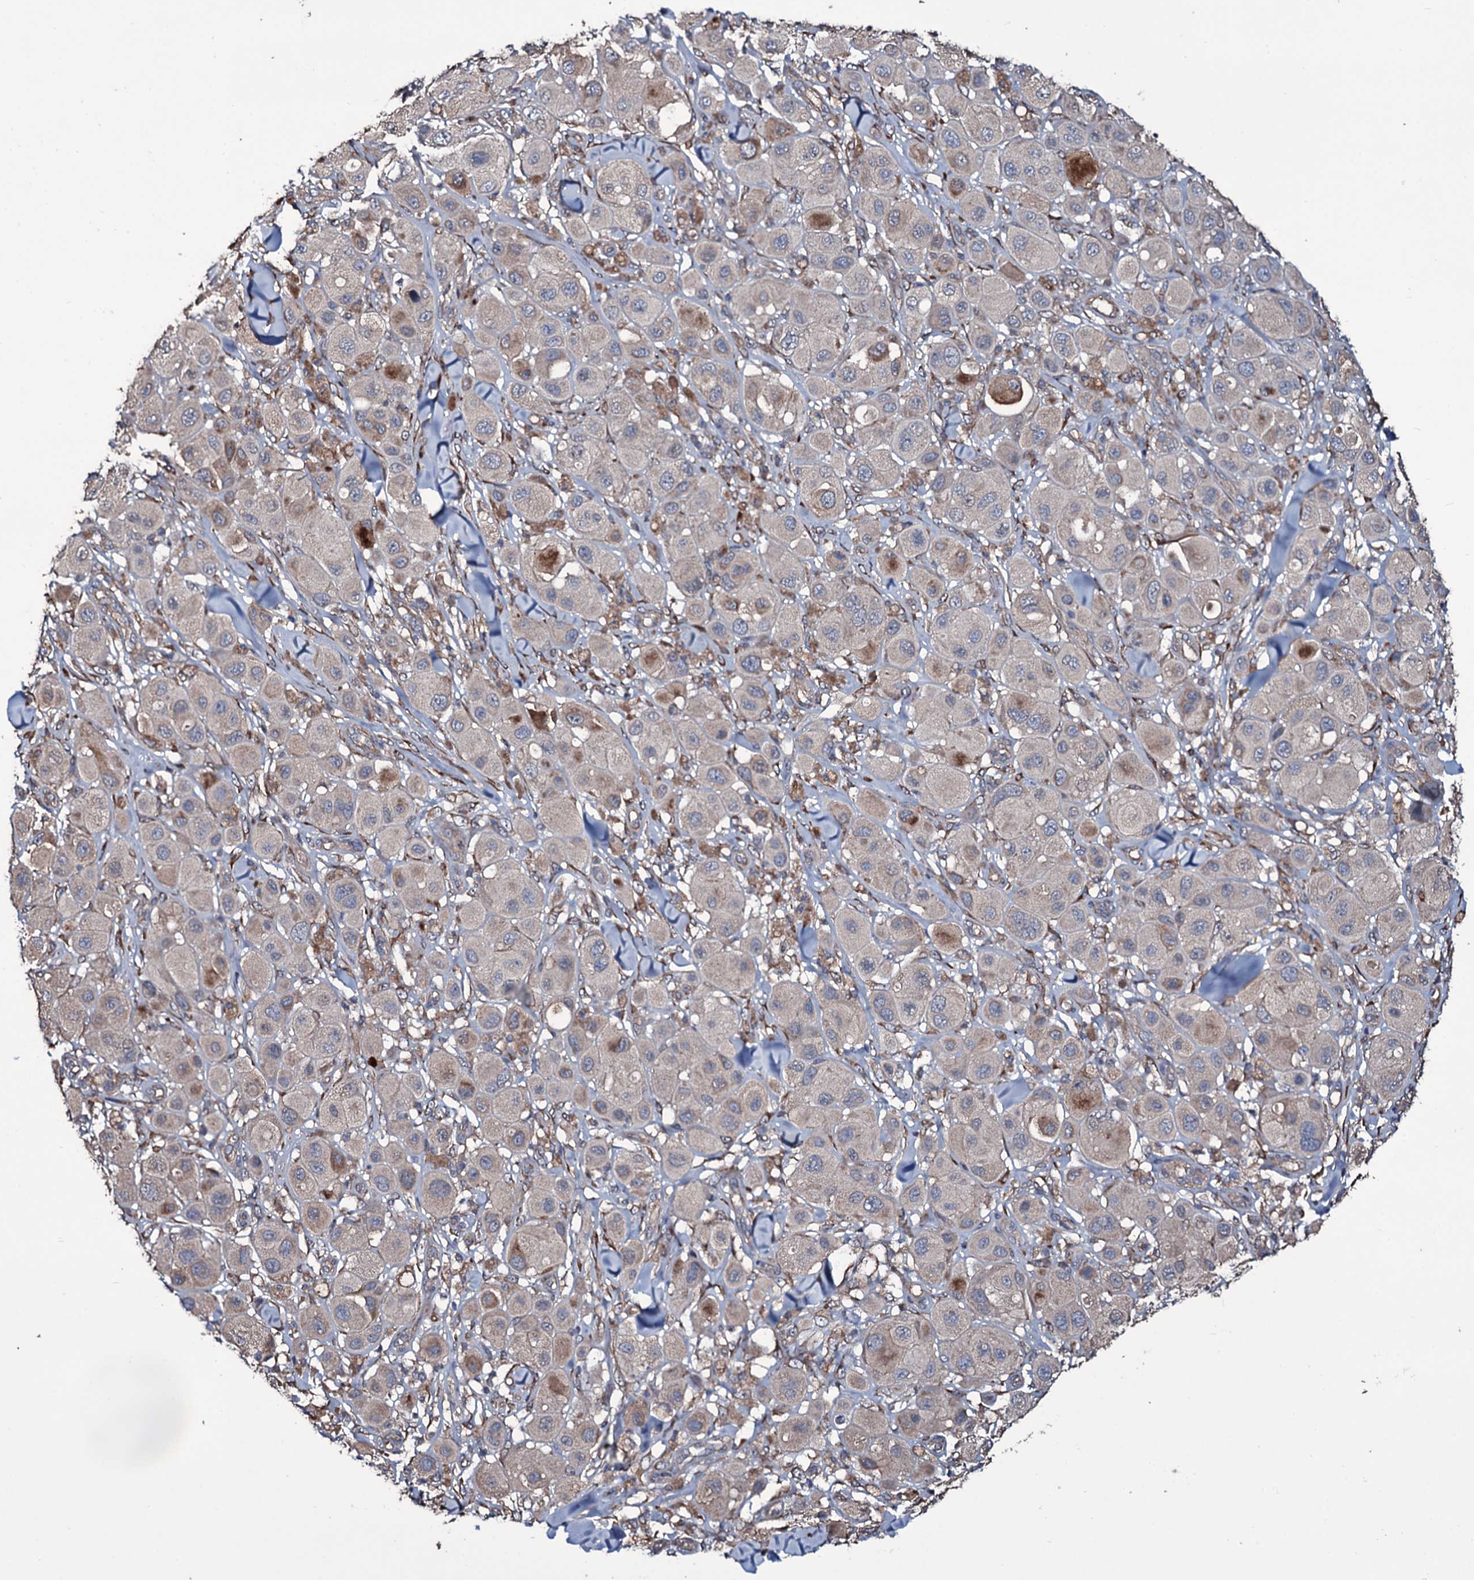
{"staining": {"intensity": "moderate", "quantity": "<25%", "location": "cytoplasmic/membranous"}, "tissue": "melanoma", "cell_type": "Tumor cells", "image_type": "cancer", "snomed": [{"axis": "morphology", "description": "Malignant melanoma, Metastatic site"}, {"axis": "topography", "description": "Skin"}], "caption": "This is an image of immunohistochemistry (IHC) staining of malignant melanoma (metastatic site), which shows moderate positivity in the cytoplasmic/membranous of tumor cells.", "gene": "WIPF3", "patient": {"sex": "male", "age": 41}}